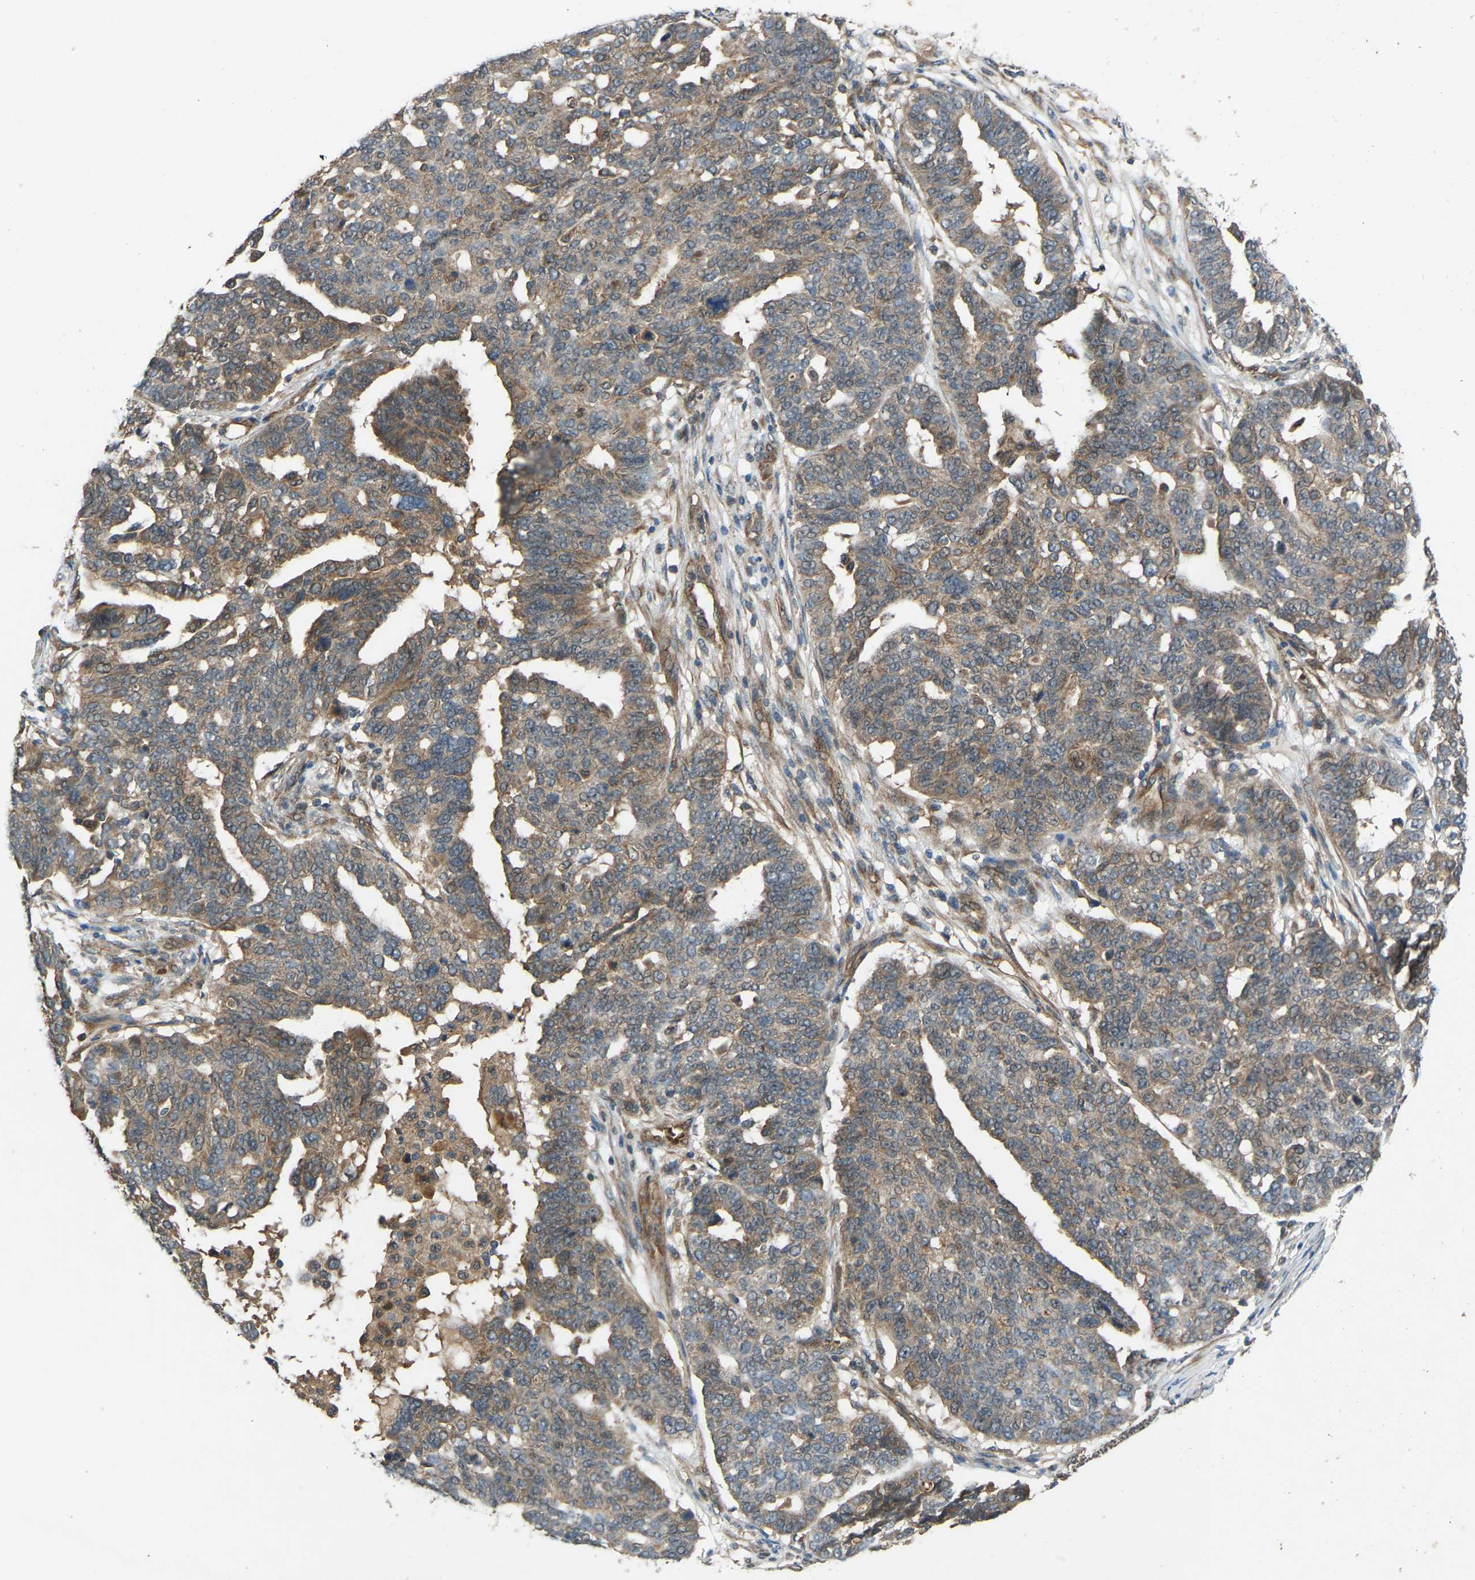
{"staining": {"intensity": "weak", "quantity": ">75%", "location": "cytoplasmic/membranous"}, "tissue": "ovarian cancer", "cell_type": "Tumor cells", "image_type": "cancer", "snomed": [{"axis": "morphology", "description": "Cystadenocarcinoma, serous, NOS"}, {"axis": "topography", "description": "Ovary"}], "caption": "Brown immunohistochemical staining in ovarian cancer (serous cystadenocarcinoma) displays weak cytoplasmic/membranous expression in approximately >75% of tumor cells. The staining is performed using DAB (3,3'-diaminobenzidine) brown chromogen to label protein expression. The nuclei are counter-stained blue using hematoxylin.", "gene": "GAS2L1", "patient": {"sex": "female", "age": 59}}